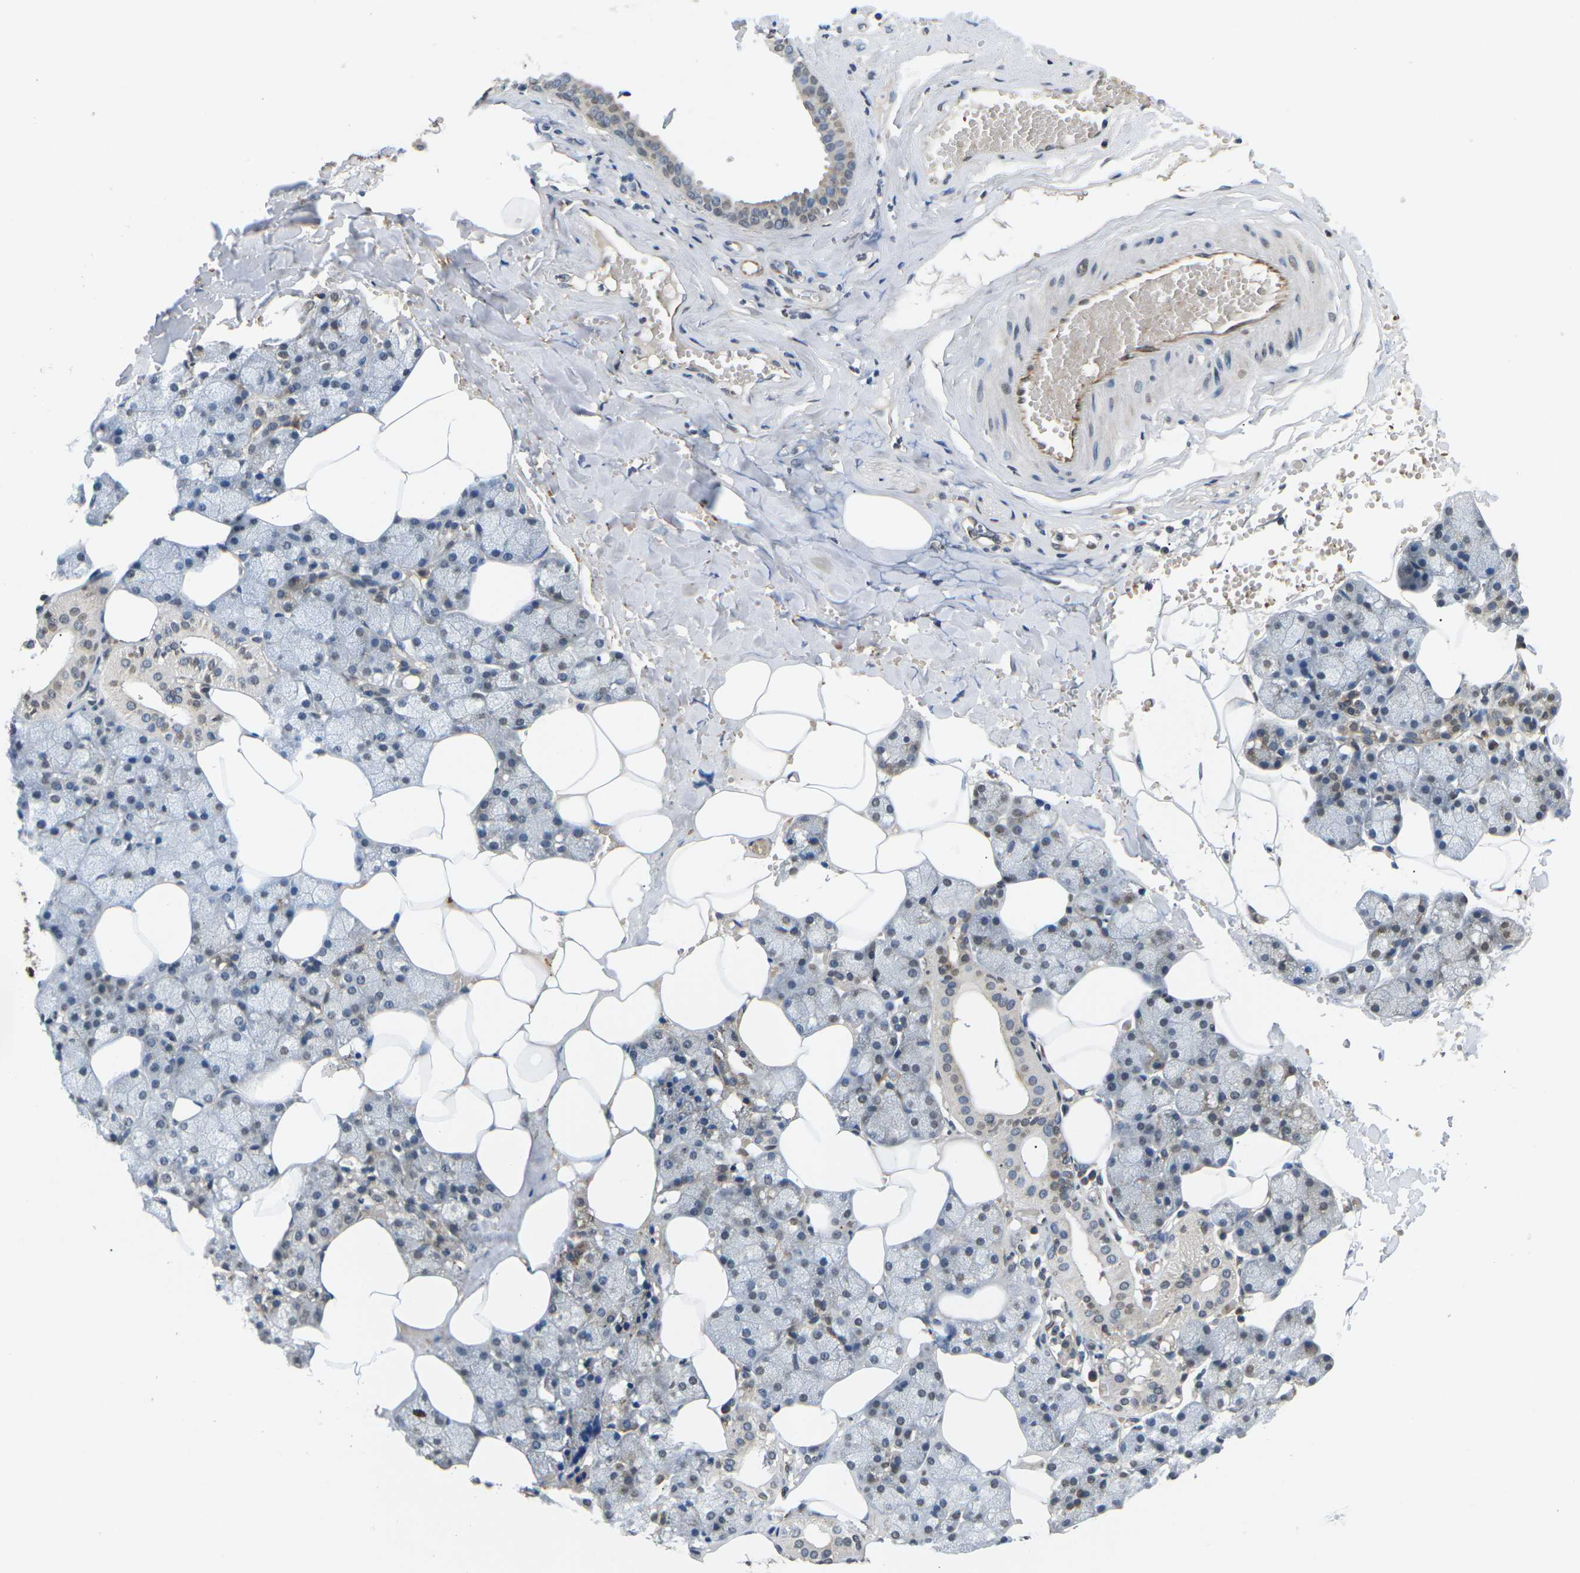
{"staining": {"intensity": "moderate", "quantity": "<25%", "location": "nuclear"}, "tissue": "salivary gland", "cell_type": "Glandular cells", "image_type": "normal", "snomed": [{"axis": "morphology", "description": "Normal tissue, NOS"}, {"axis": "topography", "description": "Salivary gland"}], "caption": "Protein staining reveals moderate nuclear expression in about <25% of glandular cells in unremarkable salivary gland.", "gene": "ERBB4", "patient": {"sex": "male", "age": 62}}